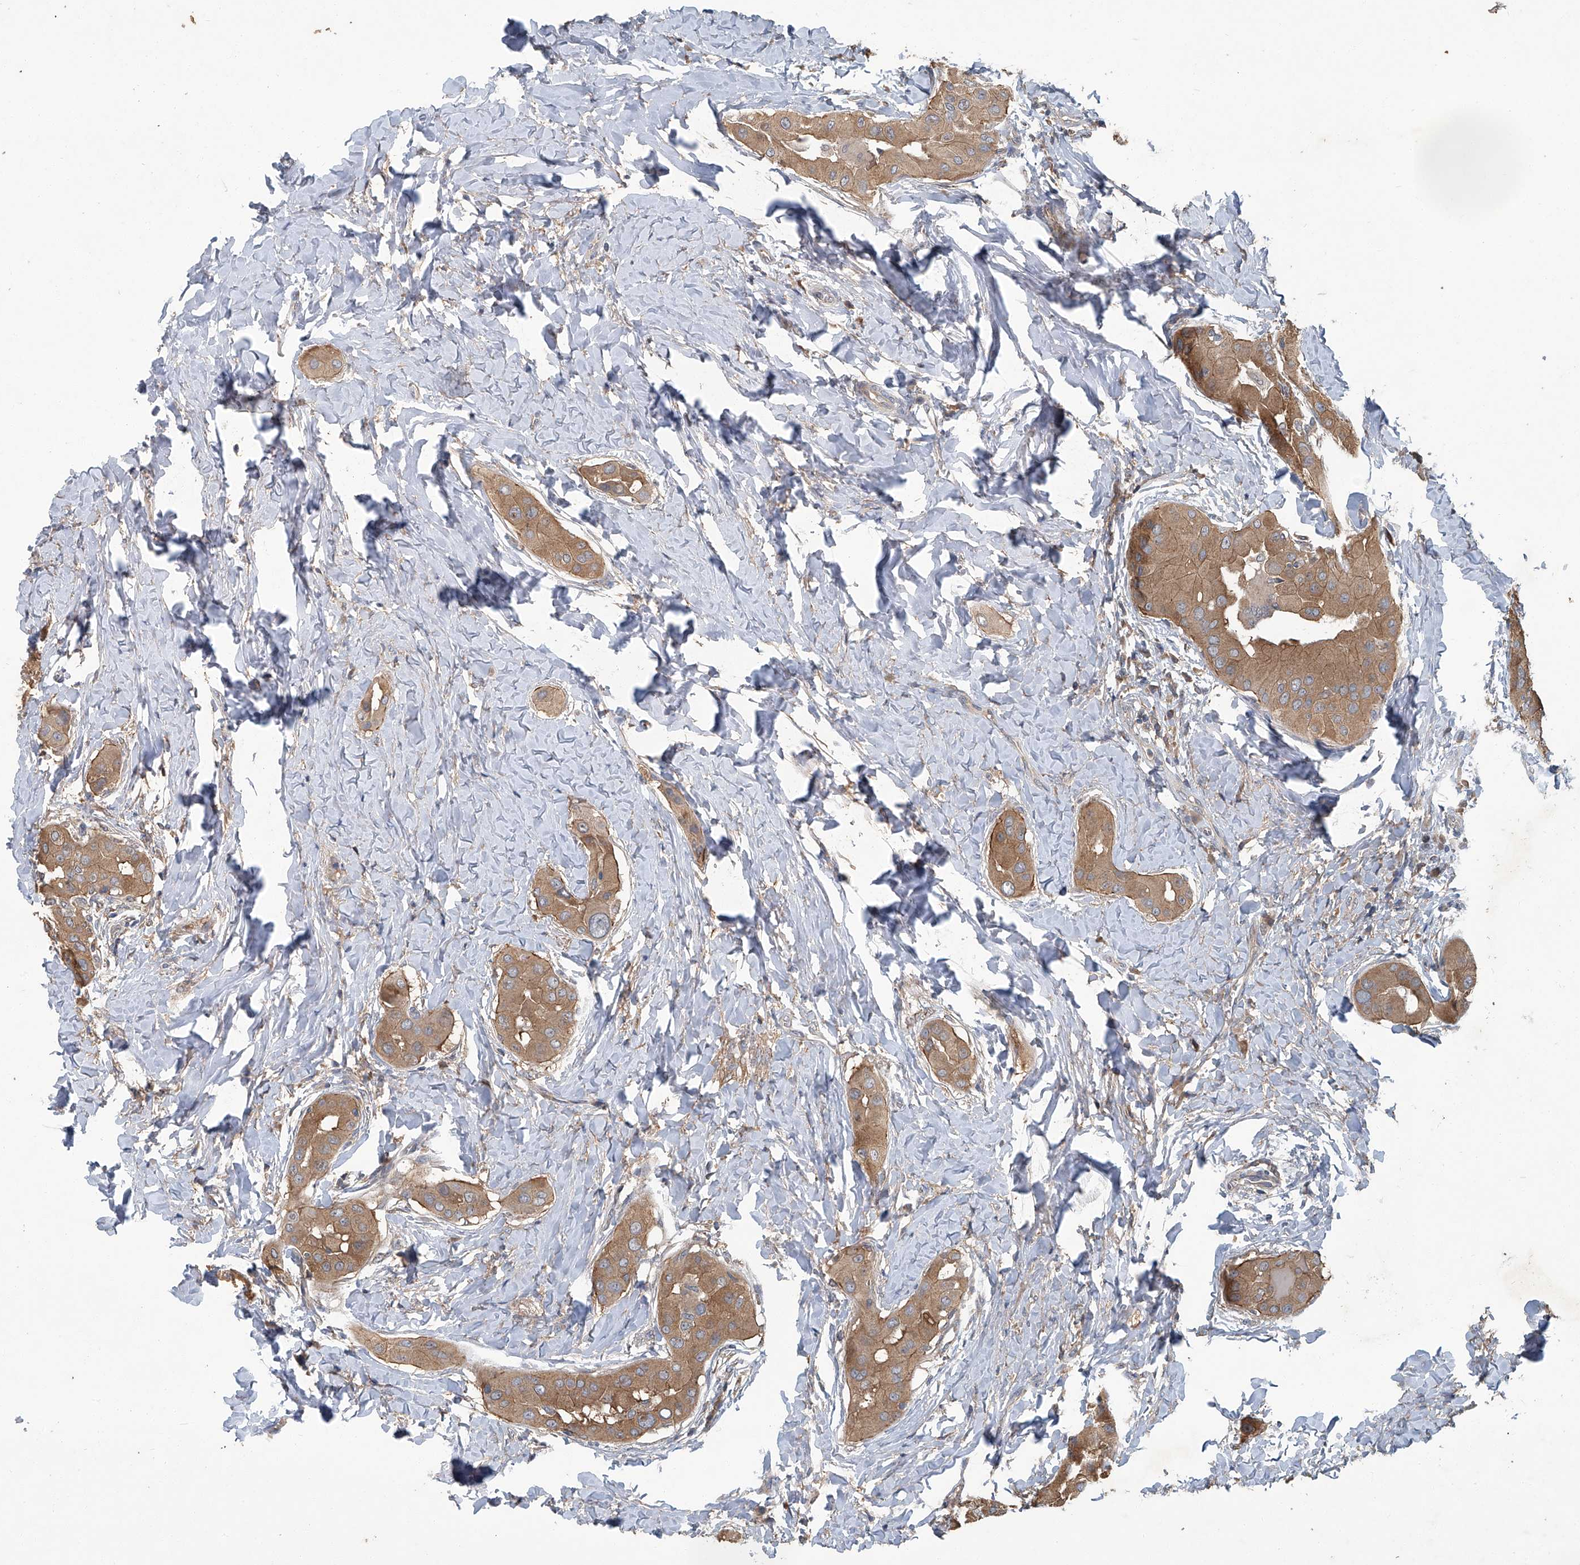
{"staining": {"intensity": "moderate", "quantity": ">75%", "location": "cytoplasmic/membranous"}, "tissue": "thyroid cancer", "cell_type": "Tumor cells", "image_type": "cancer", "snomed": [{"axis": "morphology", "description": "Papillary adenocarcinoma, NOS"}, {"axis": "topography", "description": "Thyroid gland"}], "caption": "High-magnification brightfield microscopy of thyroid papillary adenocarcinoma stained with DAB (3,3'-diaminobenzidine) (brown) and counterstained with hematoxylin (blue). tumor cells exhibit moderate cytoplasmic/membranous positivity is present in approximately>75% of cells.", "gene": "ANKRD34A", "patient": {"sex": "male", "age": 33}}